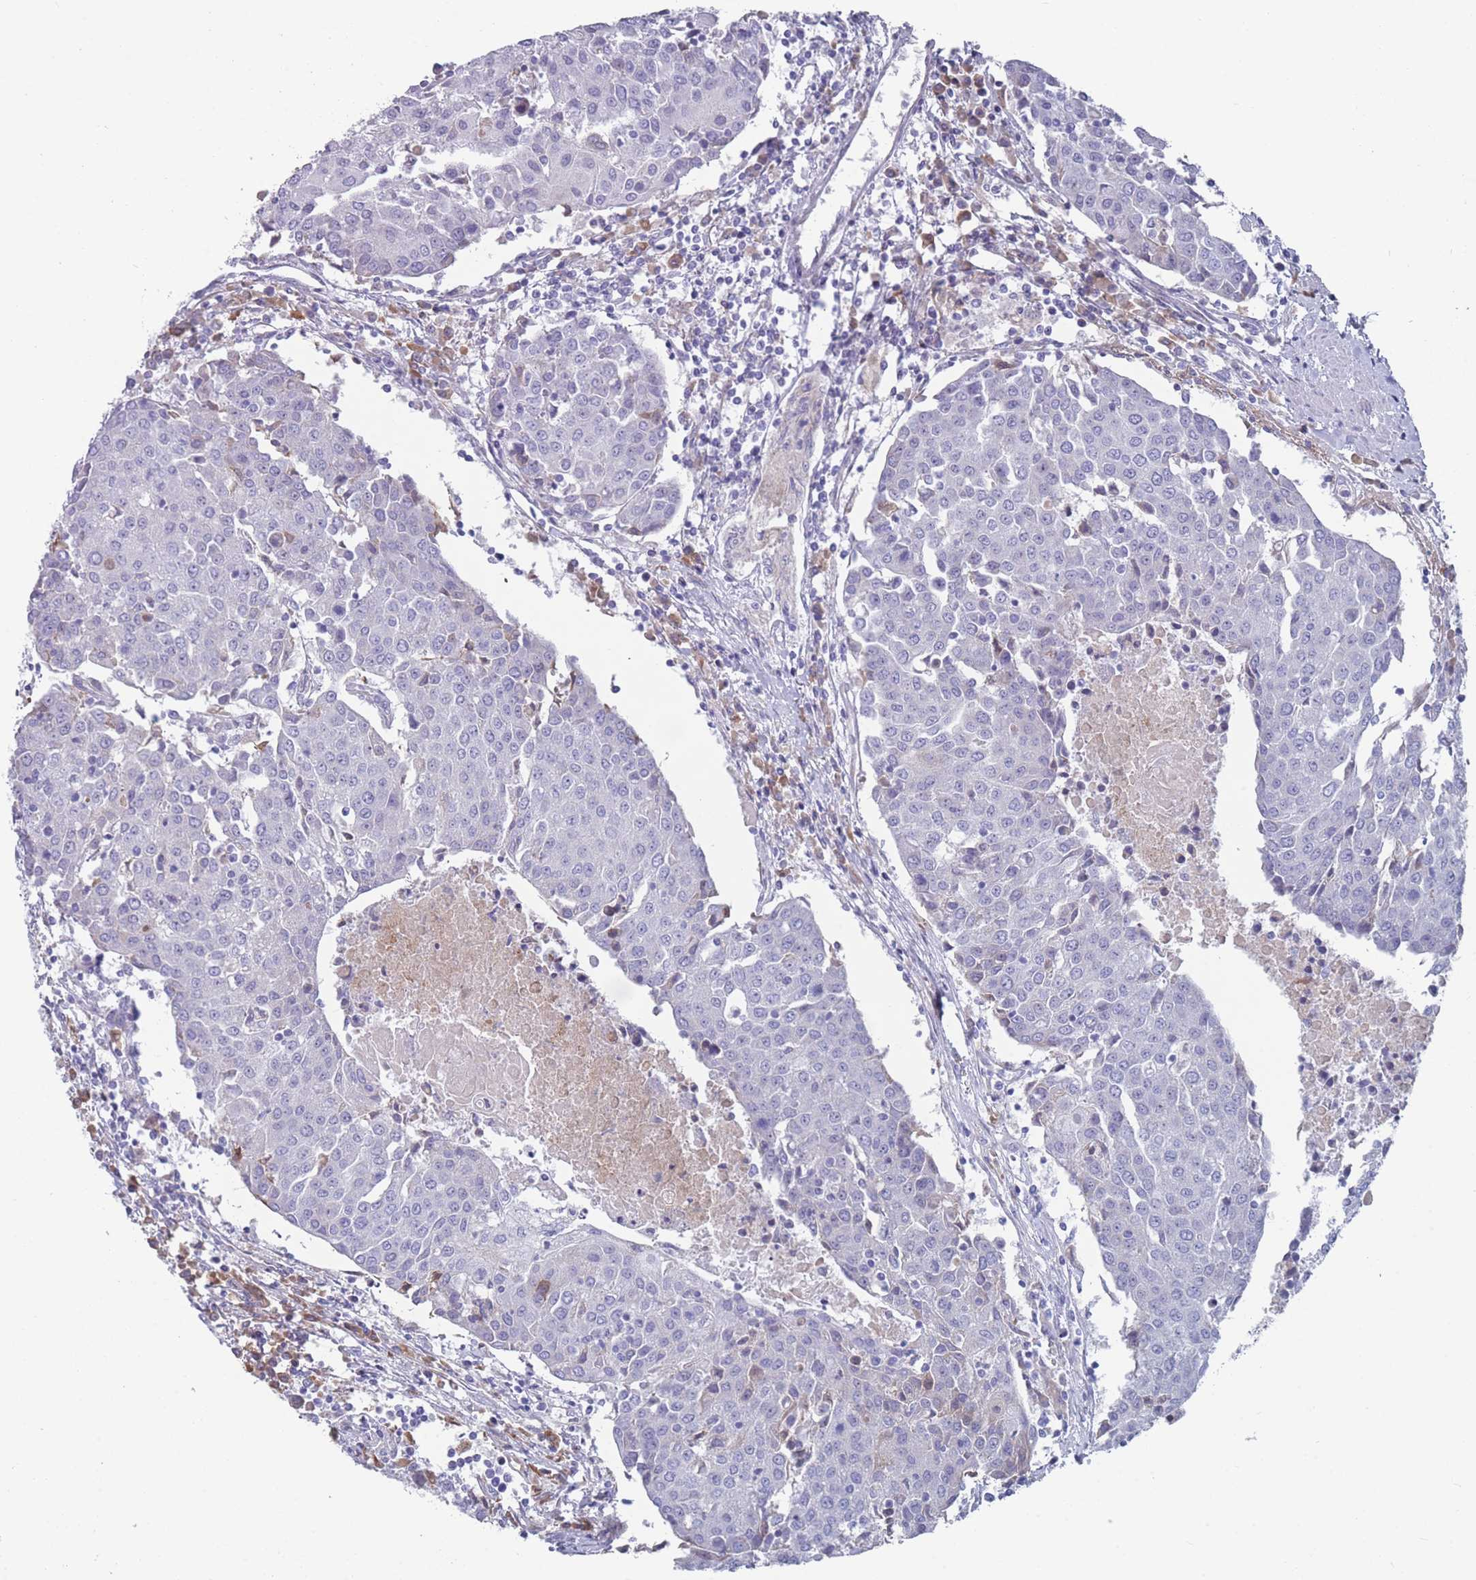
{"staining": {"intensity": "negative", "quantity": "none", "location": "none"}, "tissue": "urothelial cancer", "cell_type": "Tumor cells", "image_type": "cancer", "snomed": [{"axis": "morphology", "description": "Urothelial carcinoma, High grade"}, {"axis": "topography", "description": "Urinary bladder"}], "caption": "High power microscopy photomicrograph of an IHC micrograph of urothelial cancer, revealing no significant expression in tumor cells. The staining was performed using DAB to visualize the protein expression in brown, while the nuclei were stained in blue with hematoxylin (Magnification: 20x).", "gene": "ST8SIA5", "patient": {"sex": "female", "age": 85}}